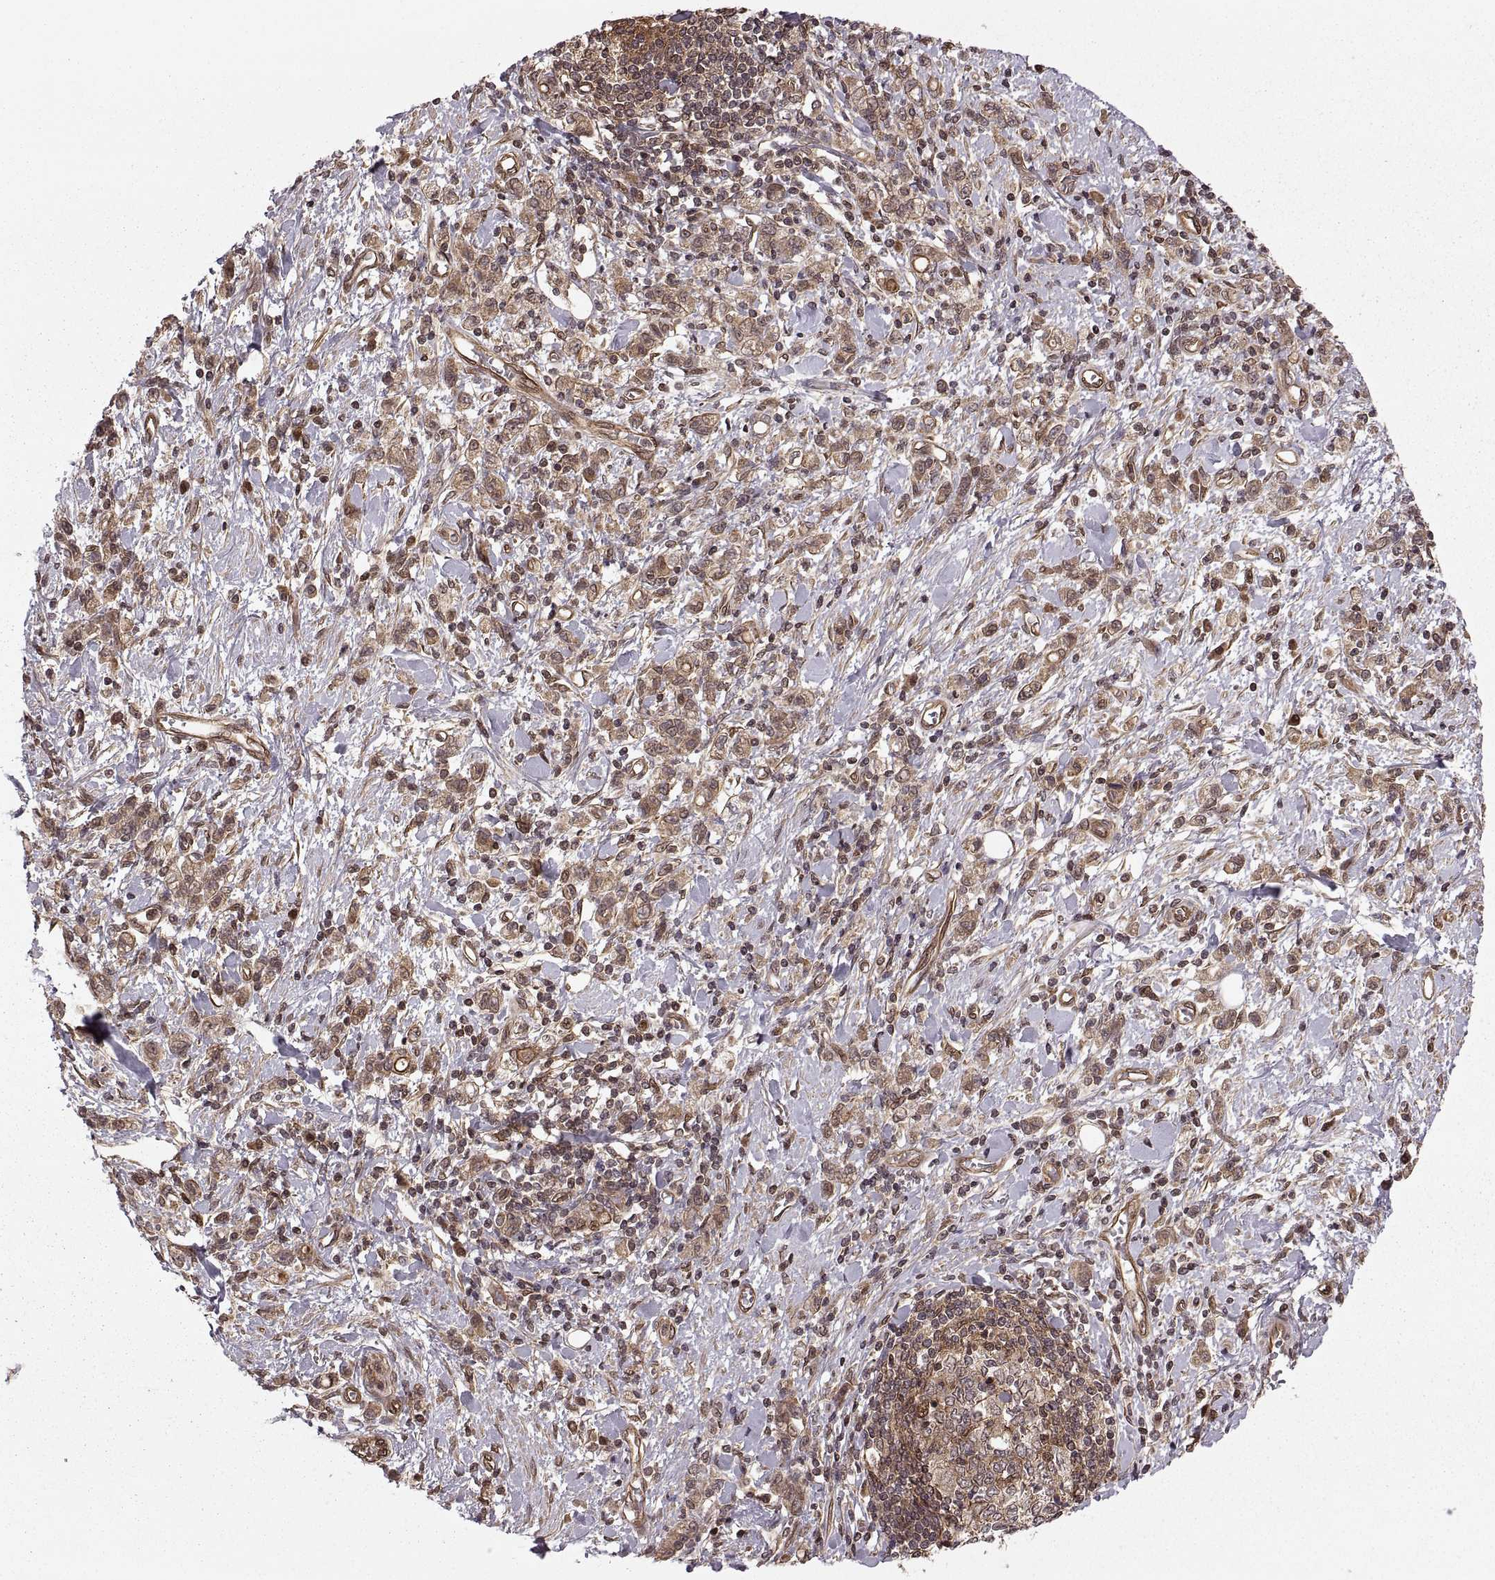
{"staining": {"intensity": "moderate", "quantity": ">75%", "location": "cytoplasmic/membranous"}, "tissue": "stomach cancer", "cell_type": "Tumor cells", "image_type": "cancer", "snomed": [{"axis": "morphology", "description": "Adenocarcinoma, NOS"}, {"axis": "topography", "description": "Stomach"}], "caption": "Immunohistochemical staining of stomach cancer shows moderate cytoplasmic/membranous protein positivity in about >75% of tumor cells.", "gene": "DEDD", "patient": {"sex": "male", "age": 77}}